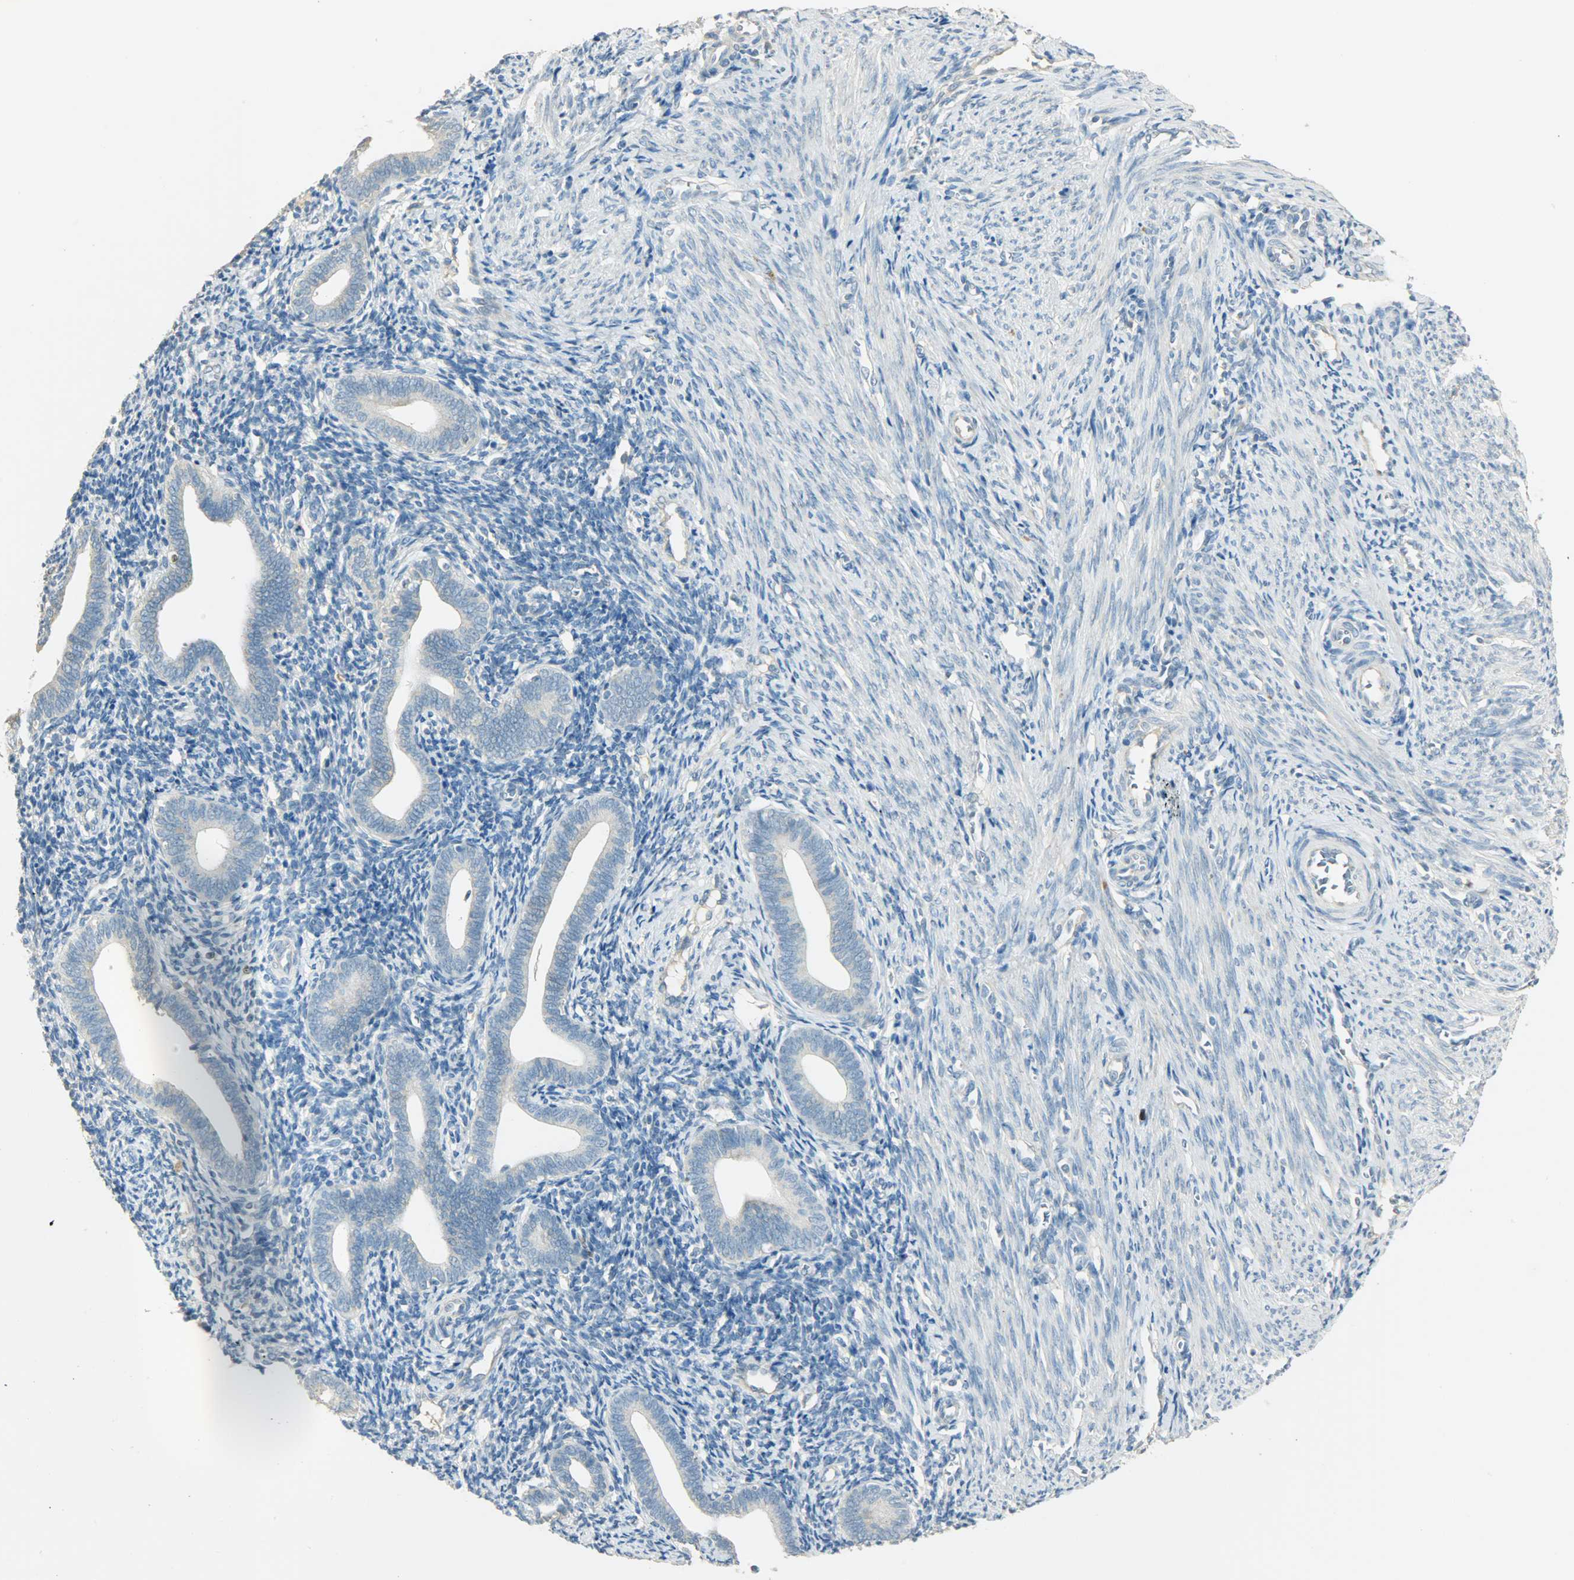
{"staining": {"intensity": "strong", "quantity": "<25%", "location": "nuclear"}, "tissue": "endometrium", "cell_type": "Cells in endometrial stroma", "image_type": "normal", "snomed": [{"axis": "morphology", "description": "Normal tissue, NOS"}, {"axis": "topography", "description": "Uterus"}, {"axis": "topography", "description": "Endometrium"}], "caption": "Brown immunohistochemical staining in unremarkable human endometrium shows strong nuclear expression in about <25% of cells in endometrial stroma.", "gene": "TPX2", "patient": {"sex": "female", "age": 33}}